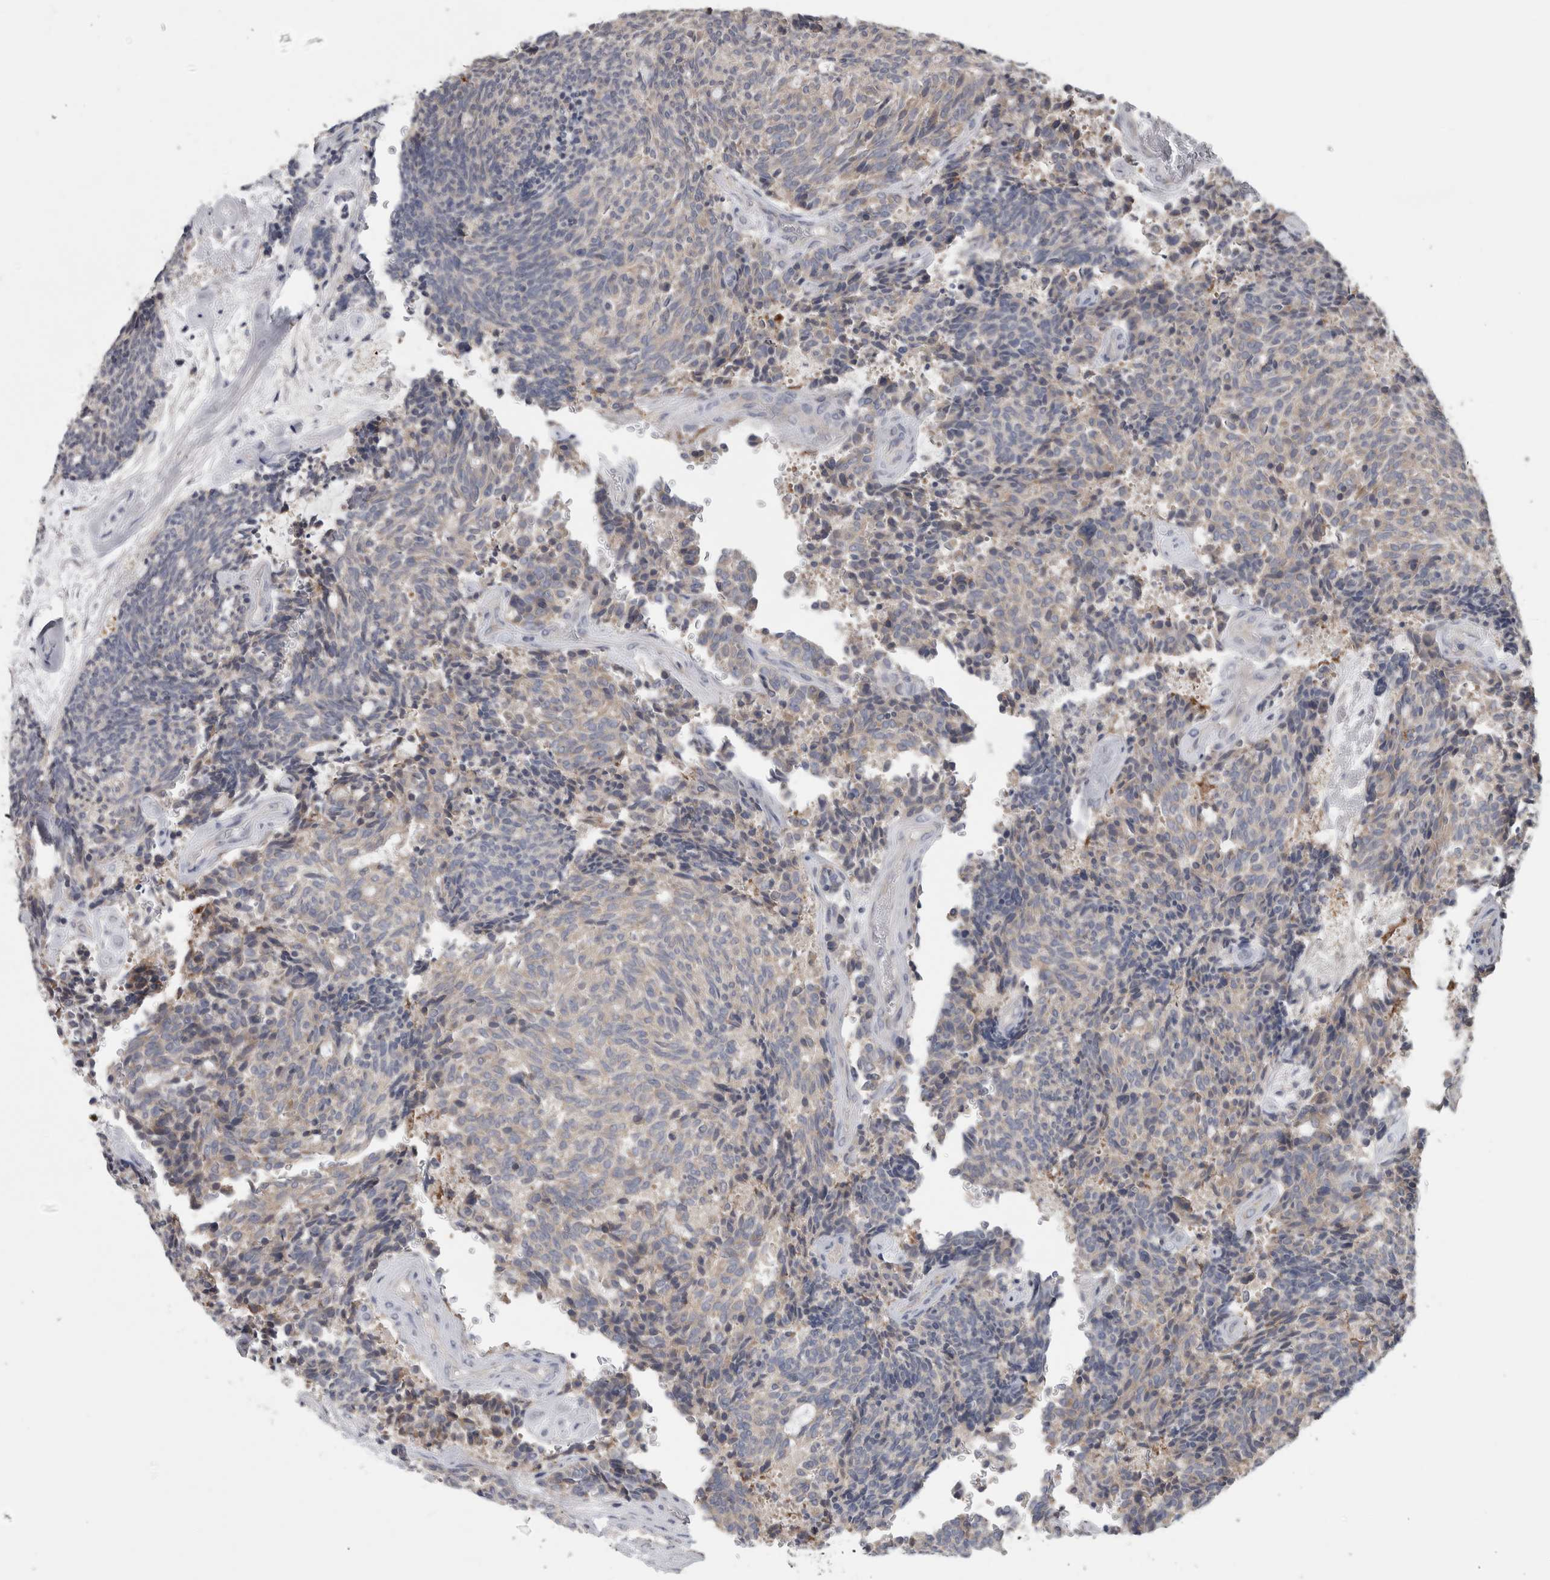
{"staining": {"intensity": "negative", "quantity": "none", "location": "none"}, "tissue": "carcinoid", "cell_type": "Tumor cells", "image_type": "cancer", "snomed": [{"axis": "morphology", "description": "Carcinoid, malignant, NOS"}, {"axis": "topography", "description": "Pancreas"}], "caption": "Image shows no protein expression in tumor cells of carcinoid tissue.", "gene": "ATXN2", "patient": {"sex": "female", "age": 54}}